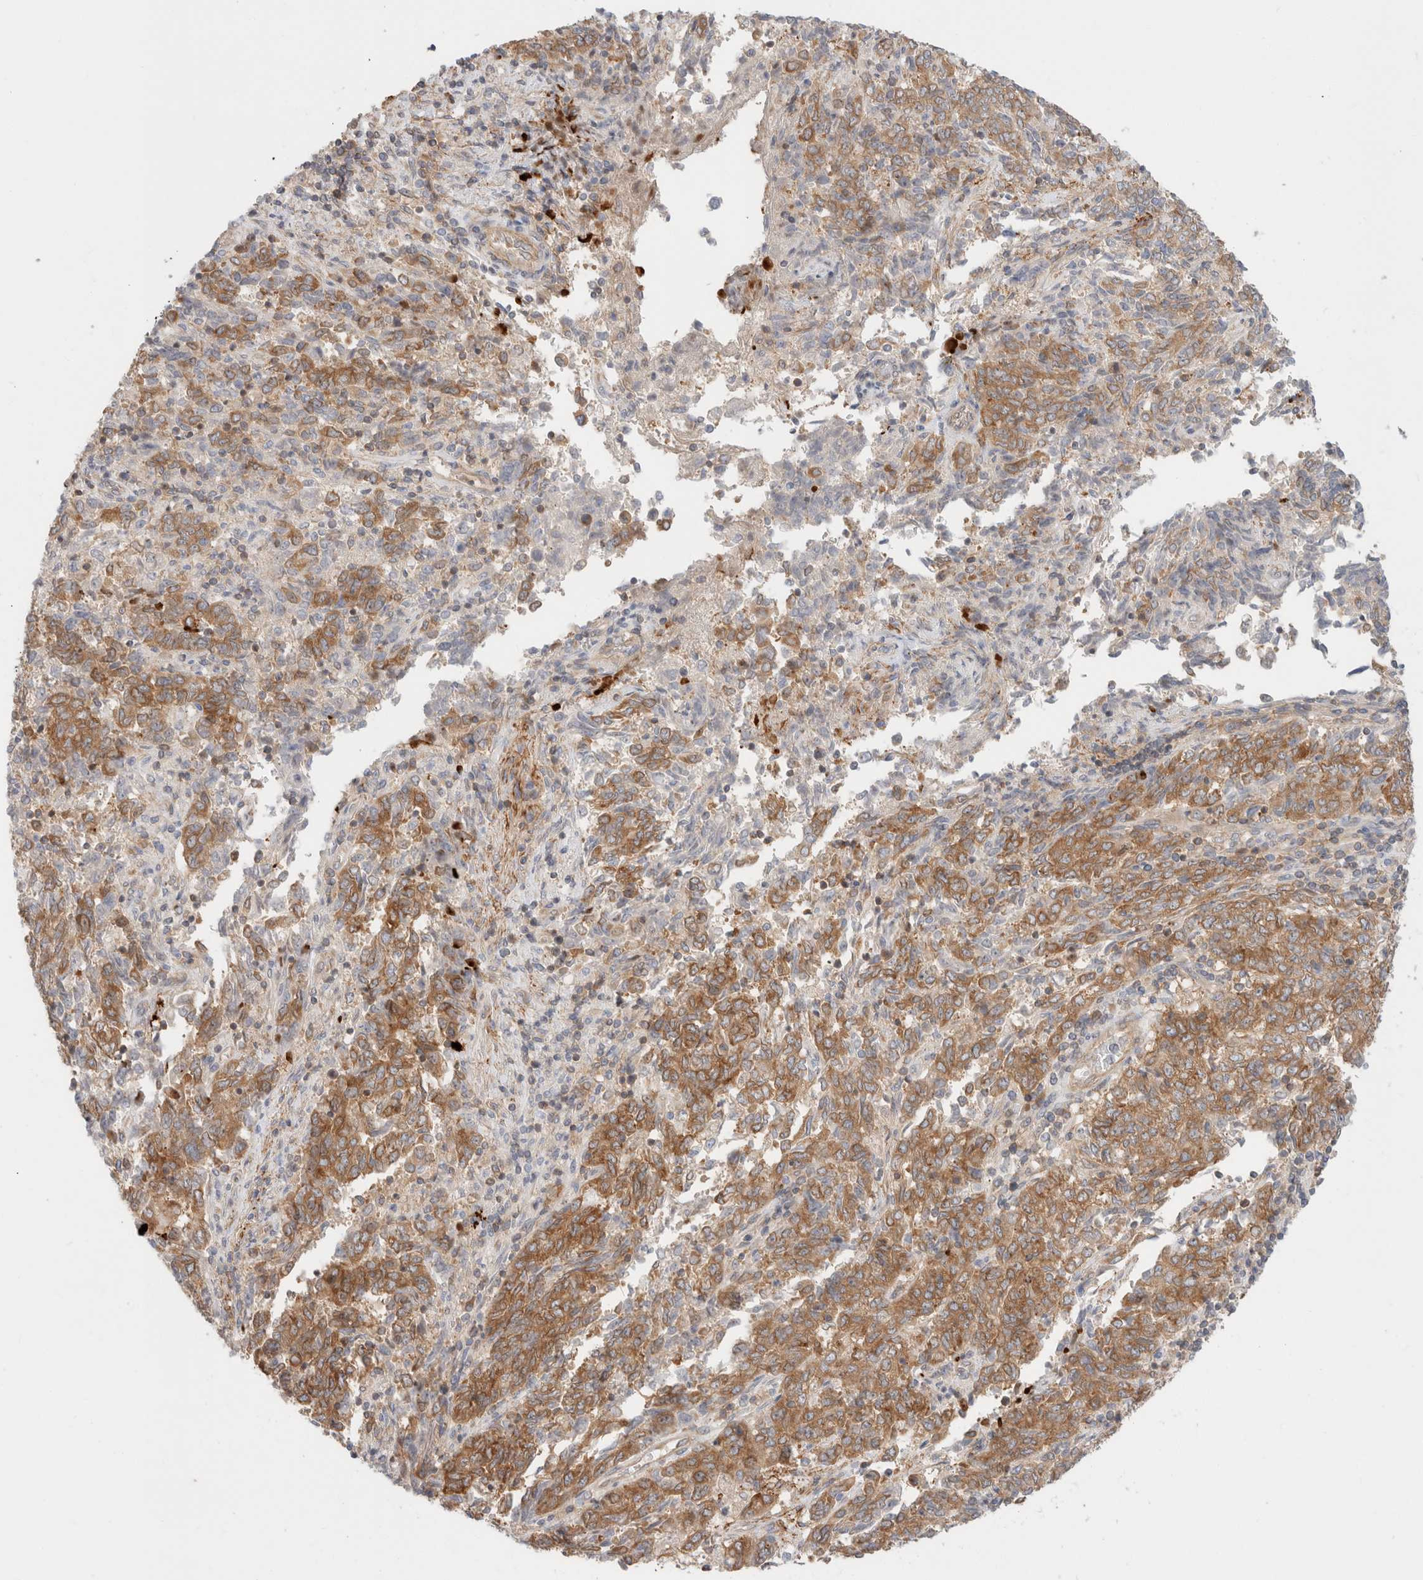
{"staining": {"intensity": "moderate", "quantity": ">75%", "location": "cytoplasmic/membranous"}, "tissue": "endometrial cancer", "cell_type": "Tumor cells", "image_type": "cancer", "snomed": [{"axis": "morphology", "description": "Adenocarcinoma, NOS"}, {"axis": "topography", "description": "Endometrium"}], "caption": "Immunohistochemical staining of endometrial cancer (adenocarcinoma) shows medium levels of moderate cytoplasmic/membranous positivity in about >75% of tumor cells.", "gene": "MARK3", "patient": {"sex": "female", "age": 80}}